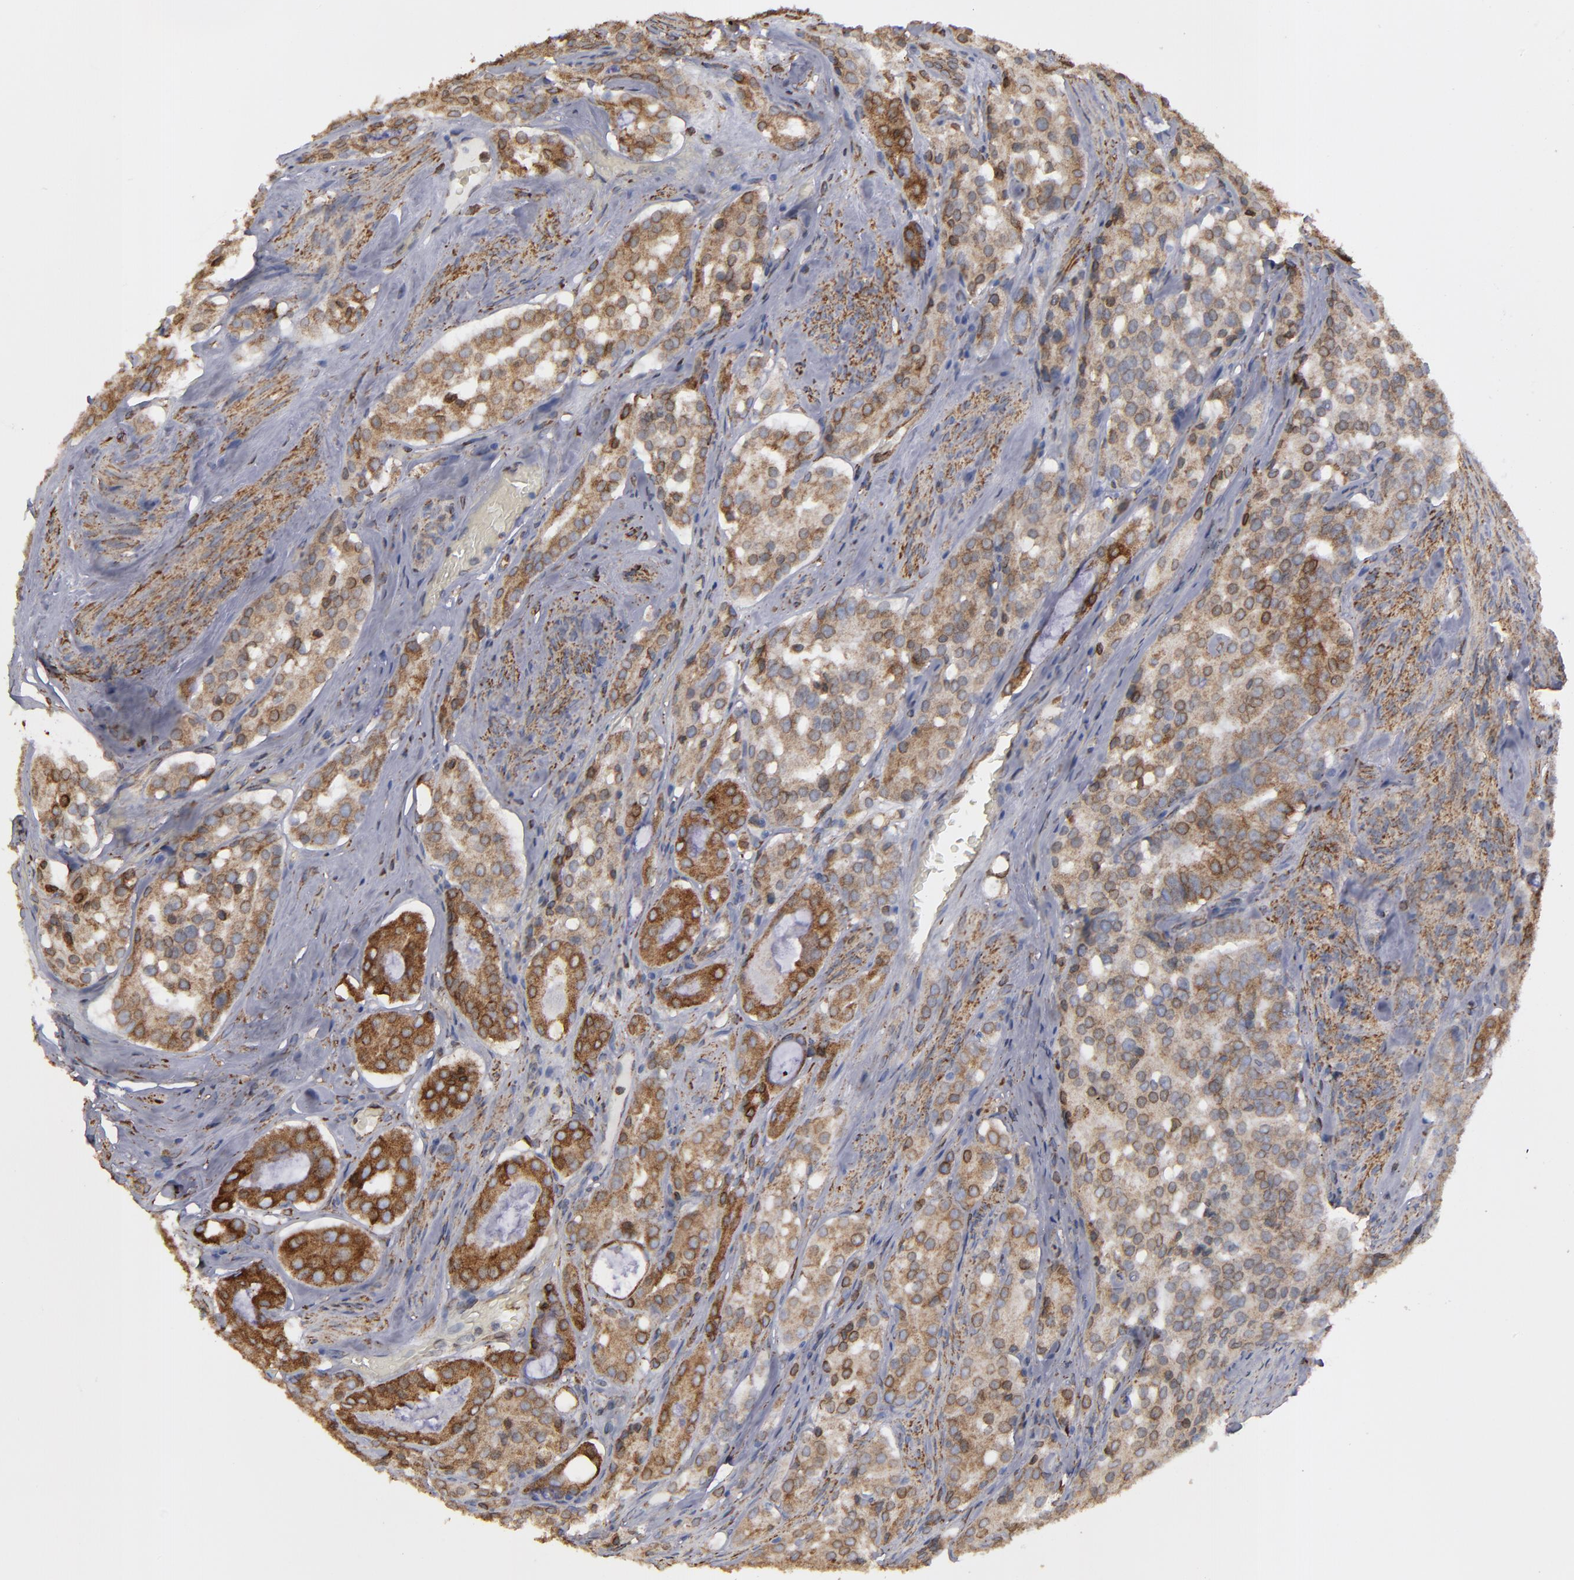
{"staining": {"intensity": "moderate", "quantity": ">75%", "location": "cytoplasmic/membranous"}, "tissue": "prostate cancer", "cell_type": "Tumor cells", "image_type": "cancer", "snomed": [{"axis": "morphology", "description": "Adenocarcinoma, Medium grade"}, {"axis": "topography", "description": "Prostate"}], "caption": "About >75% of tumor cells in prostate adenocarcinoma (medium-grade) reveal moderate cytoplasmic/membranous protein staining as visualized by brown immunohistochemical staining.", "gene": "ERLIN2", "patient": {"sex": "male", "age": 72}}